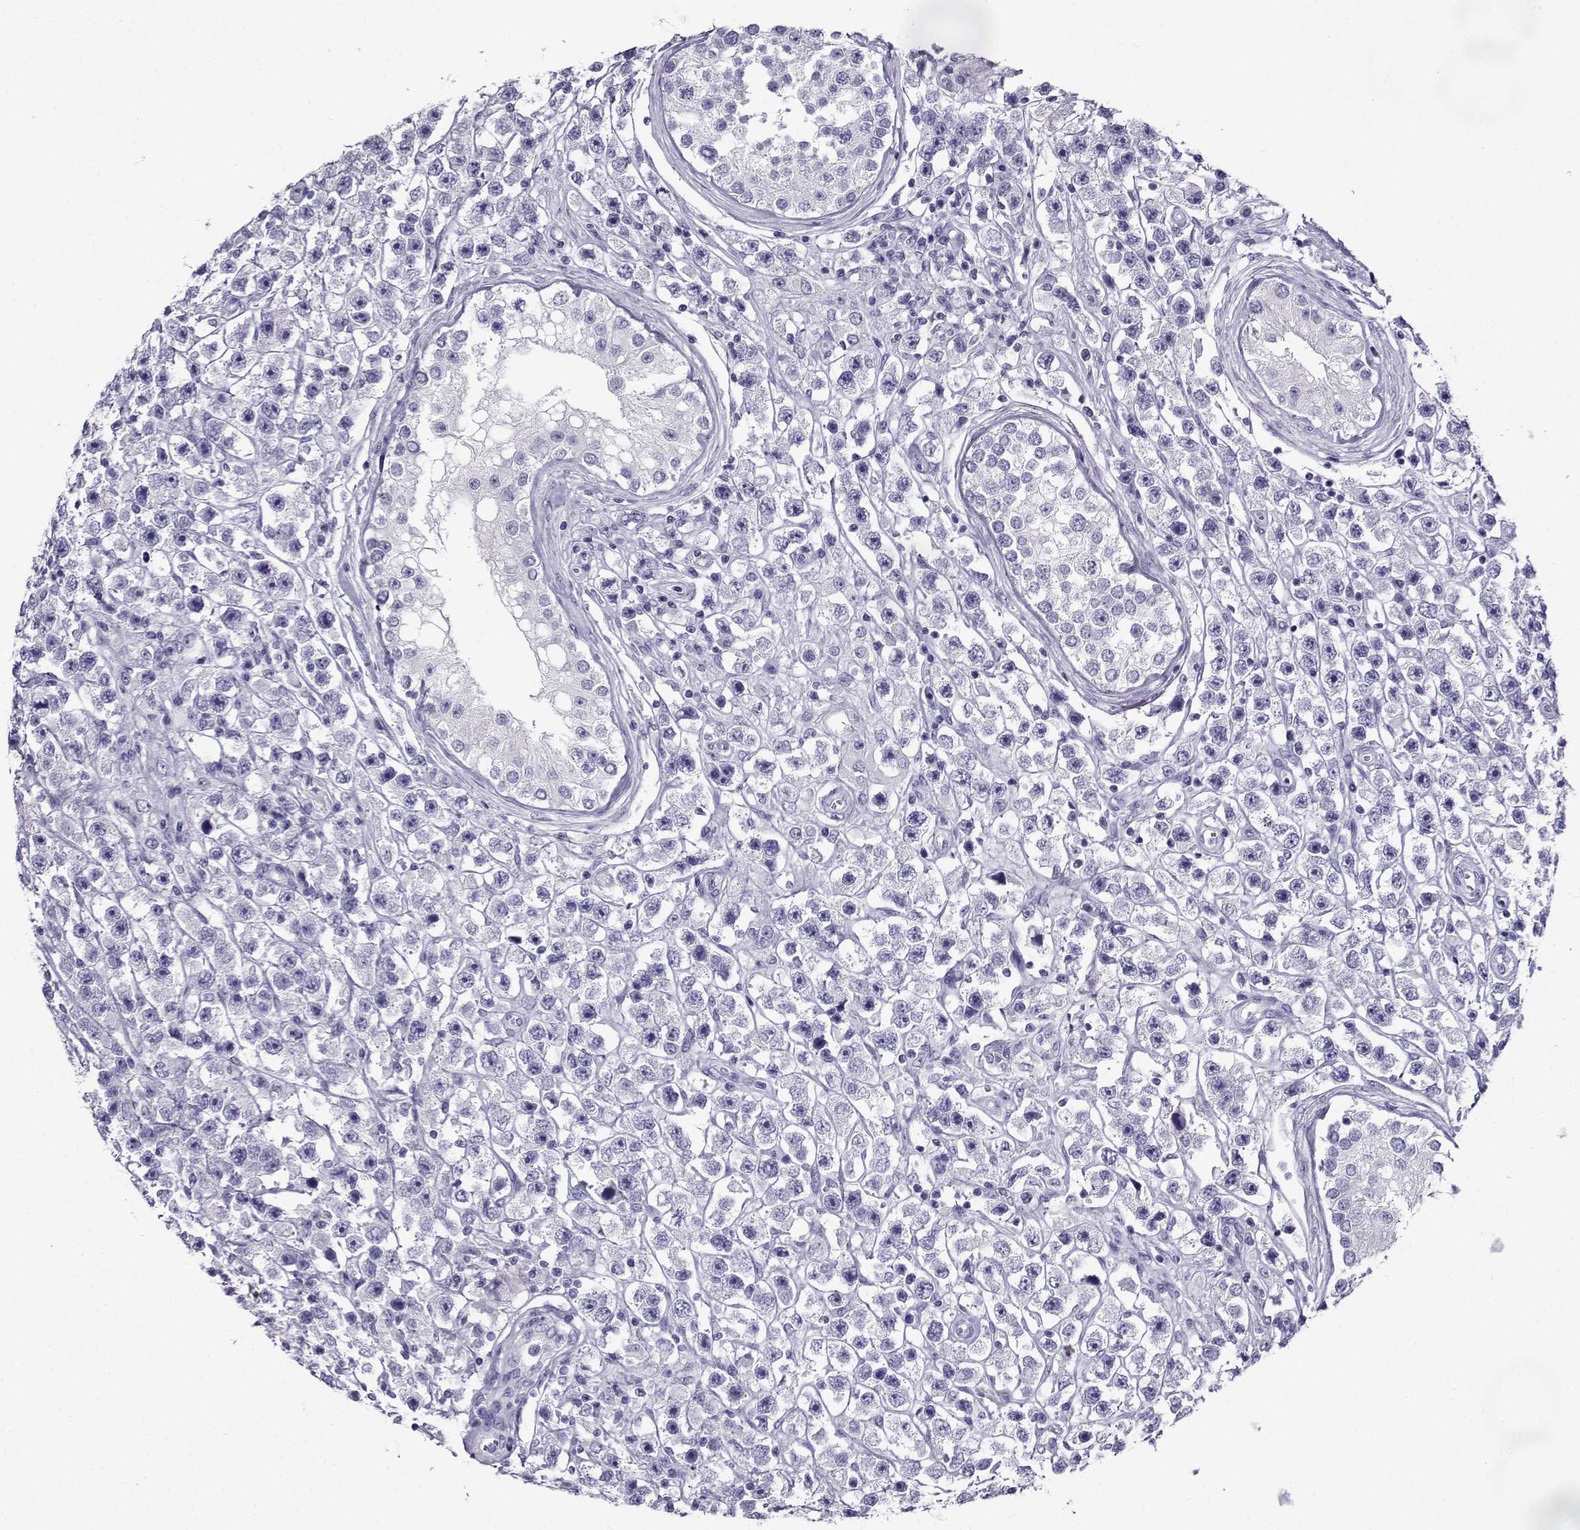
{"staining": {"intensity": "negative", "quantity": "none", "location": "none"}, "tissue": "testis cancer", "cell_type": "Tumor cells", "image_type": "cancer", "snomed": [{"axis": "morphology", "description": "Seminoma, NOS"}, {"axis": "topography", "description": "Testis"}], "caption": "A micrograph of human testis seminoma is negative for staining in tumor cells.", "gene": "CRYBB1", "patient": {"sex": "male", "age": 45}}